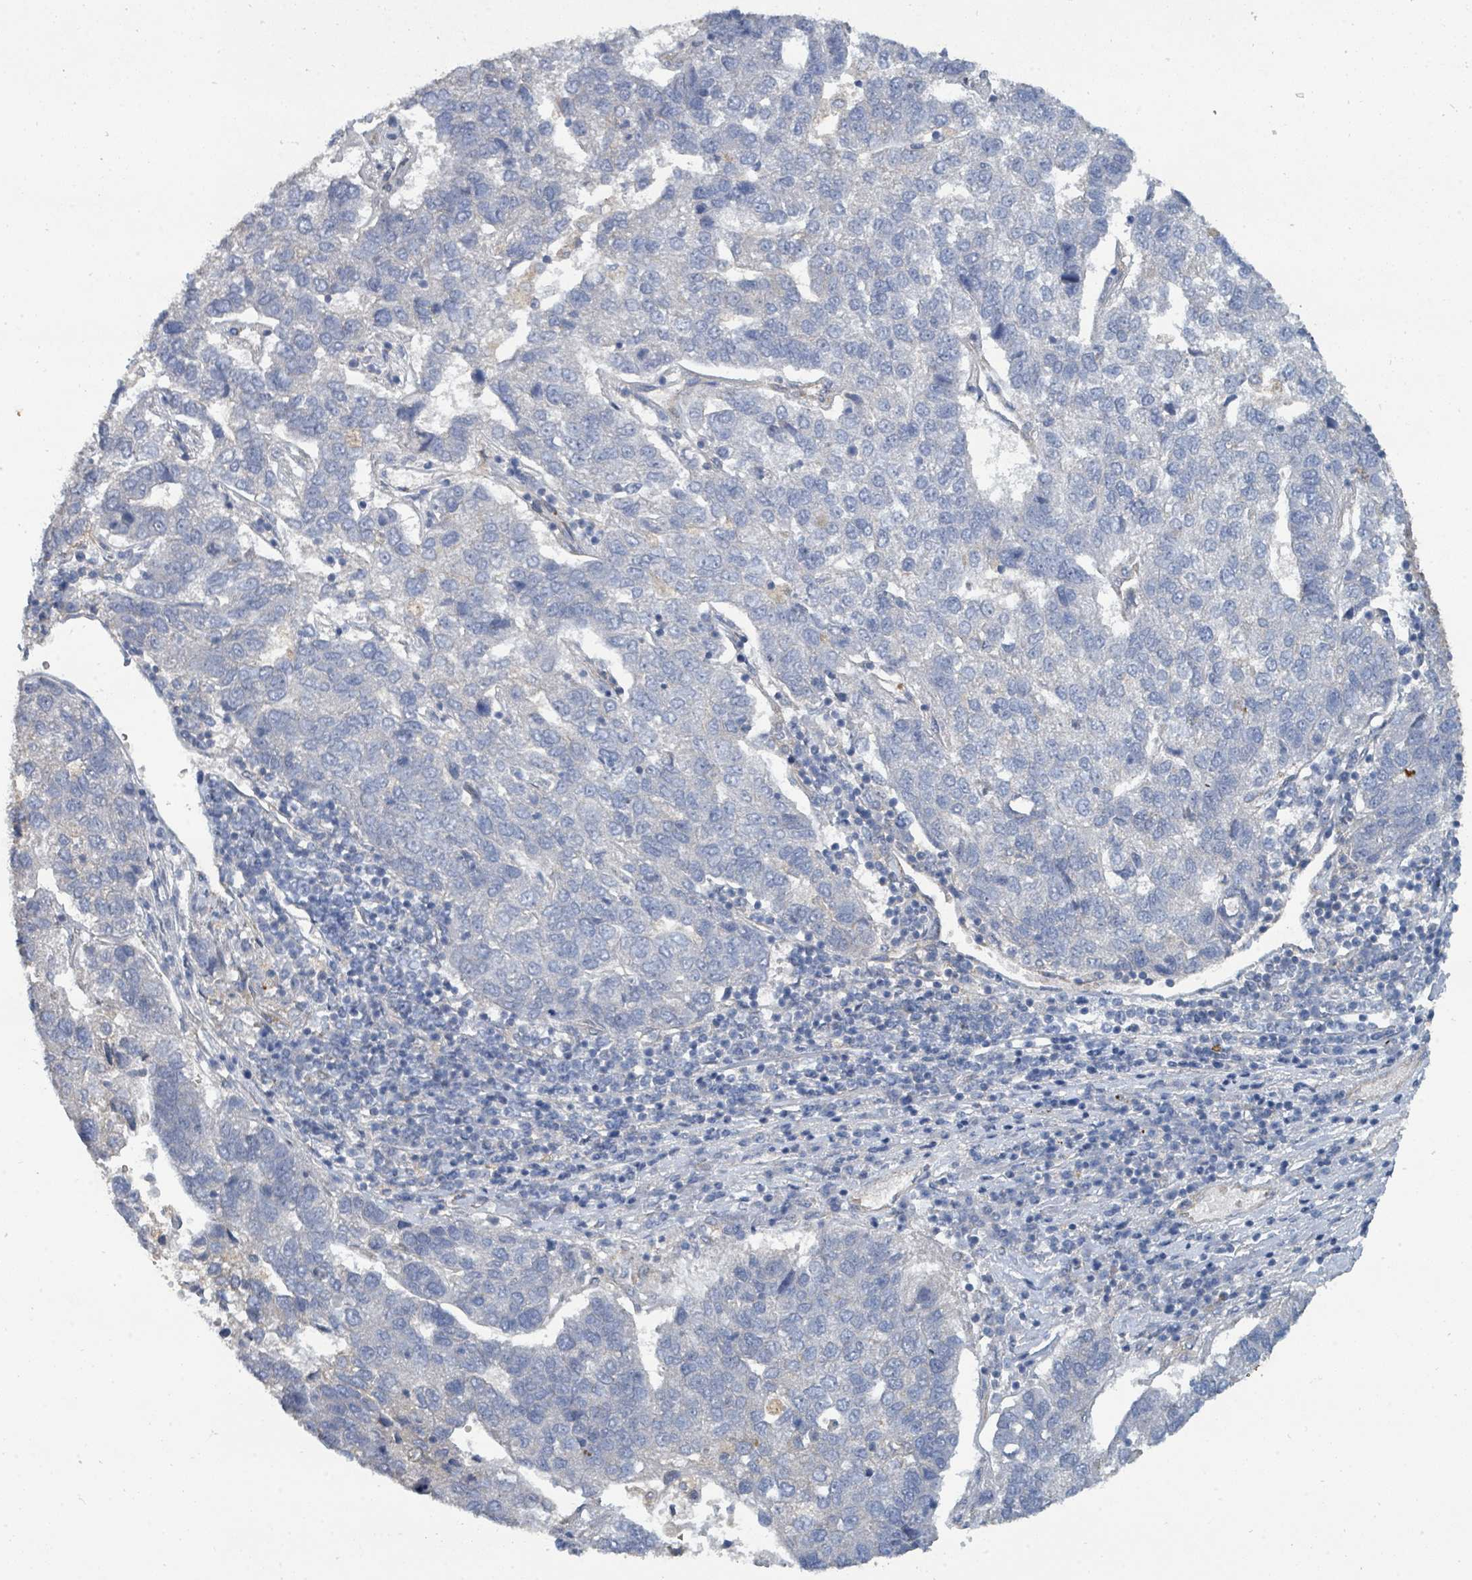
{"staining": {"intensity": "negative", "quantity": "none", "location": "none"}, "tissue": "pancreatic cancer", "cell_type": "Tumor cells", "image_type": "cancer", "snomed": [{"axis": "morphology", "description": "Adenocarcinoma, NOS"}, {"axis": "topography", "description": "Pancreas"}], "caption": "Immunohistochemistry (IHC) image of neoplastic tissue: pancreatic adenocarcinoma stained with DAB displays no significant protein expression in tumor cells.", "gene": "IFIT1", "patient": {"sex": "female", "age": 61}}